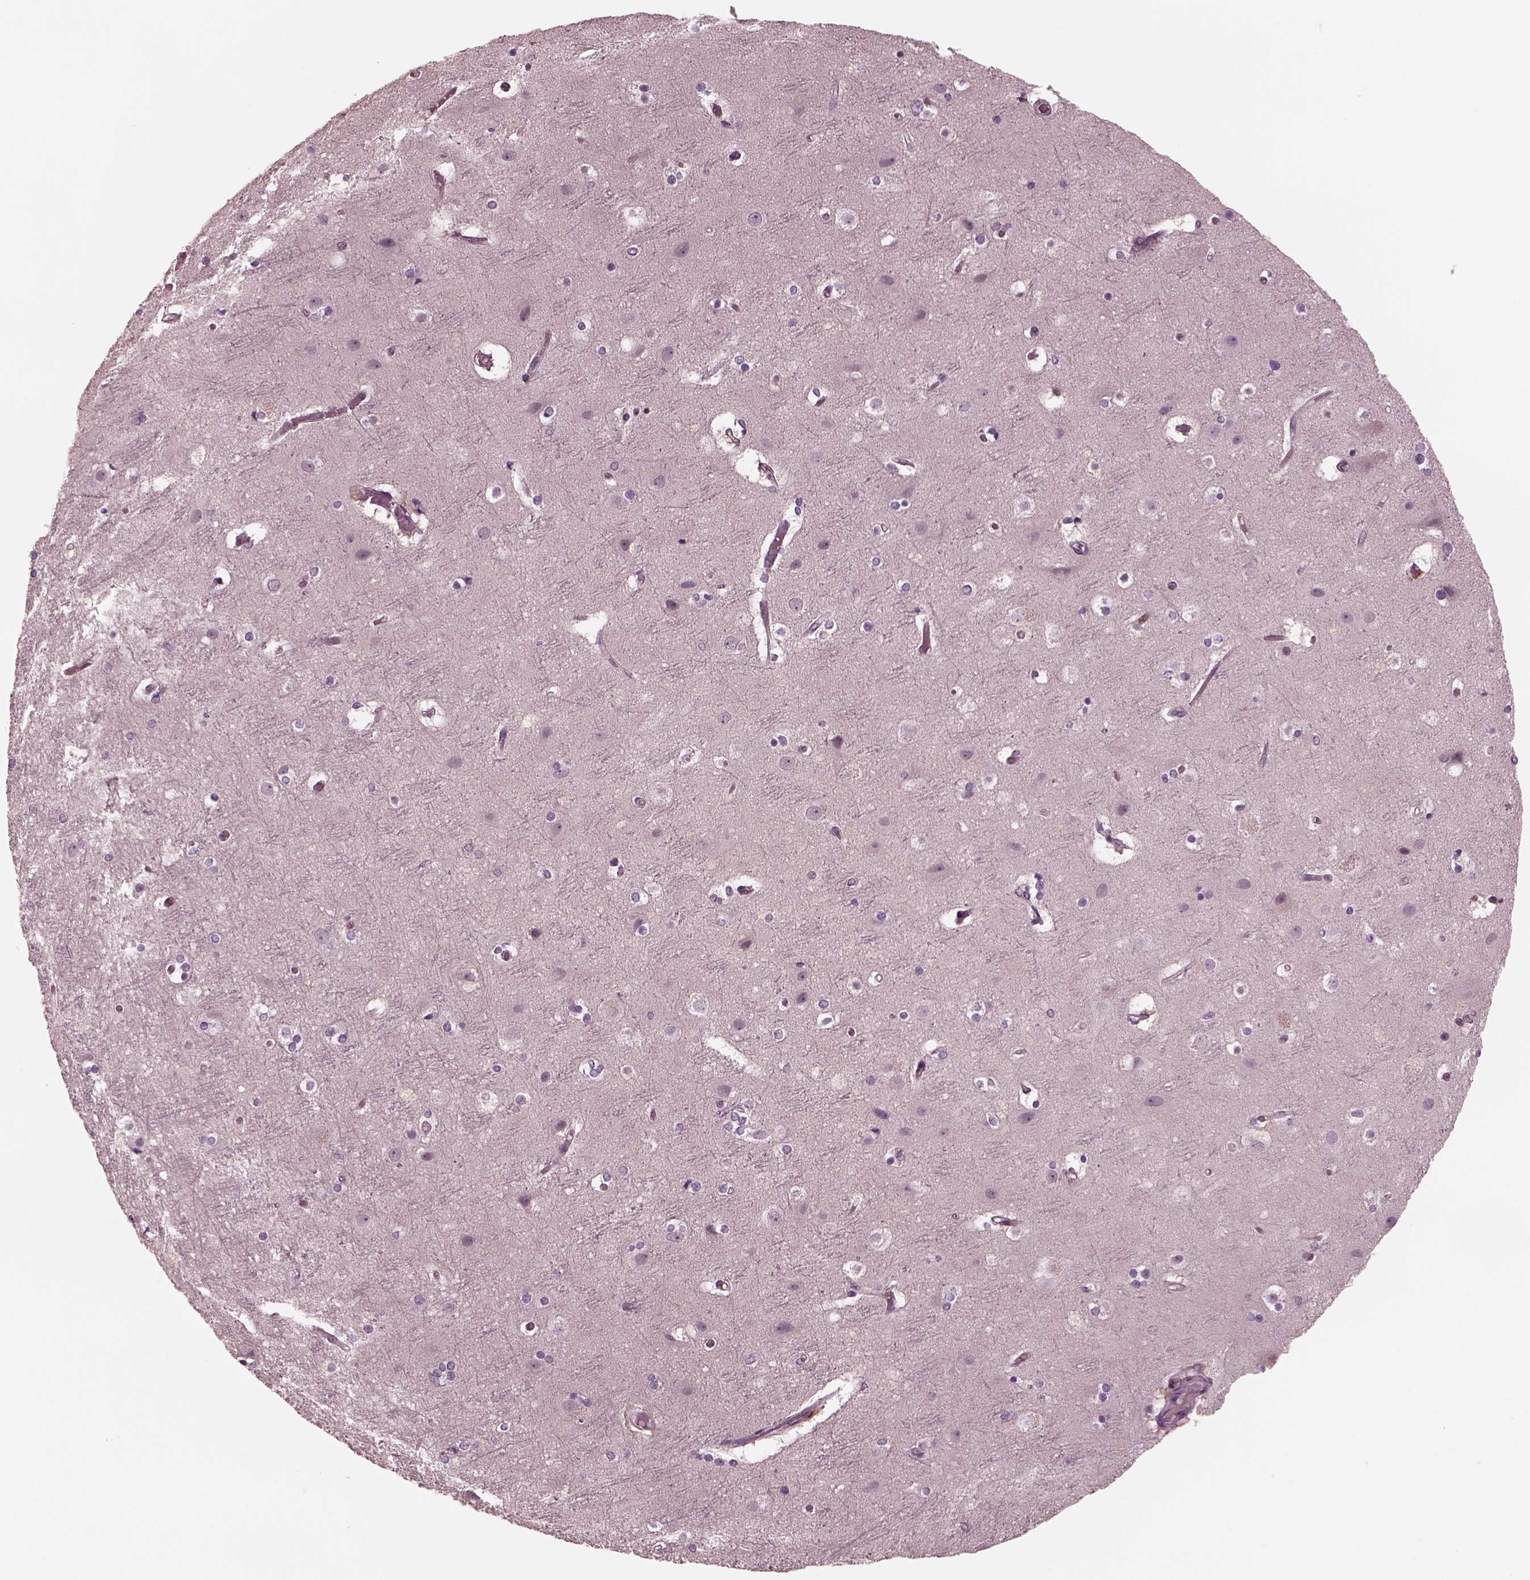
{"staining": {"intensity": "negative", "quantity": "none", "location": "none"}, "tissue": "cerebral cortex", "cell_type": "Endothelial cells", "image_type": "normal", "snomed": [{"axis": "morphology", "description": "Normal tissue, NOS"}, {"axis": "topography", "description": "Cerebral cortex"}], "caption": "IHC image of benign cerebral cortex: cerebral cortex stained with DAB displays no significant protein positivity in endothelial cells.", "gene": "SAXO1", "patient": {"sex": "female", "age": 52}}